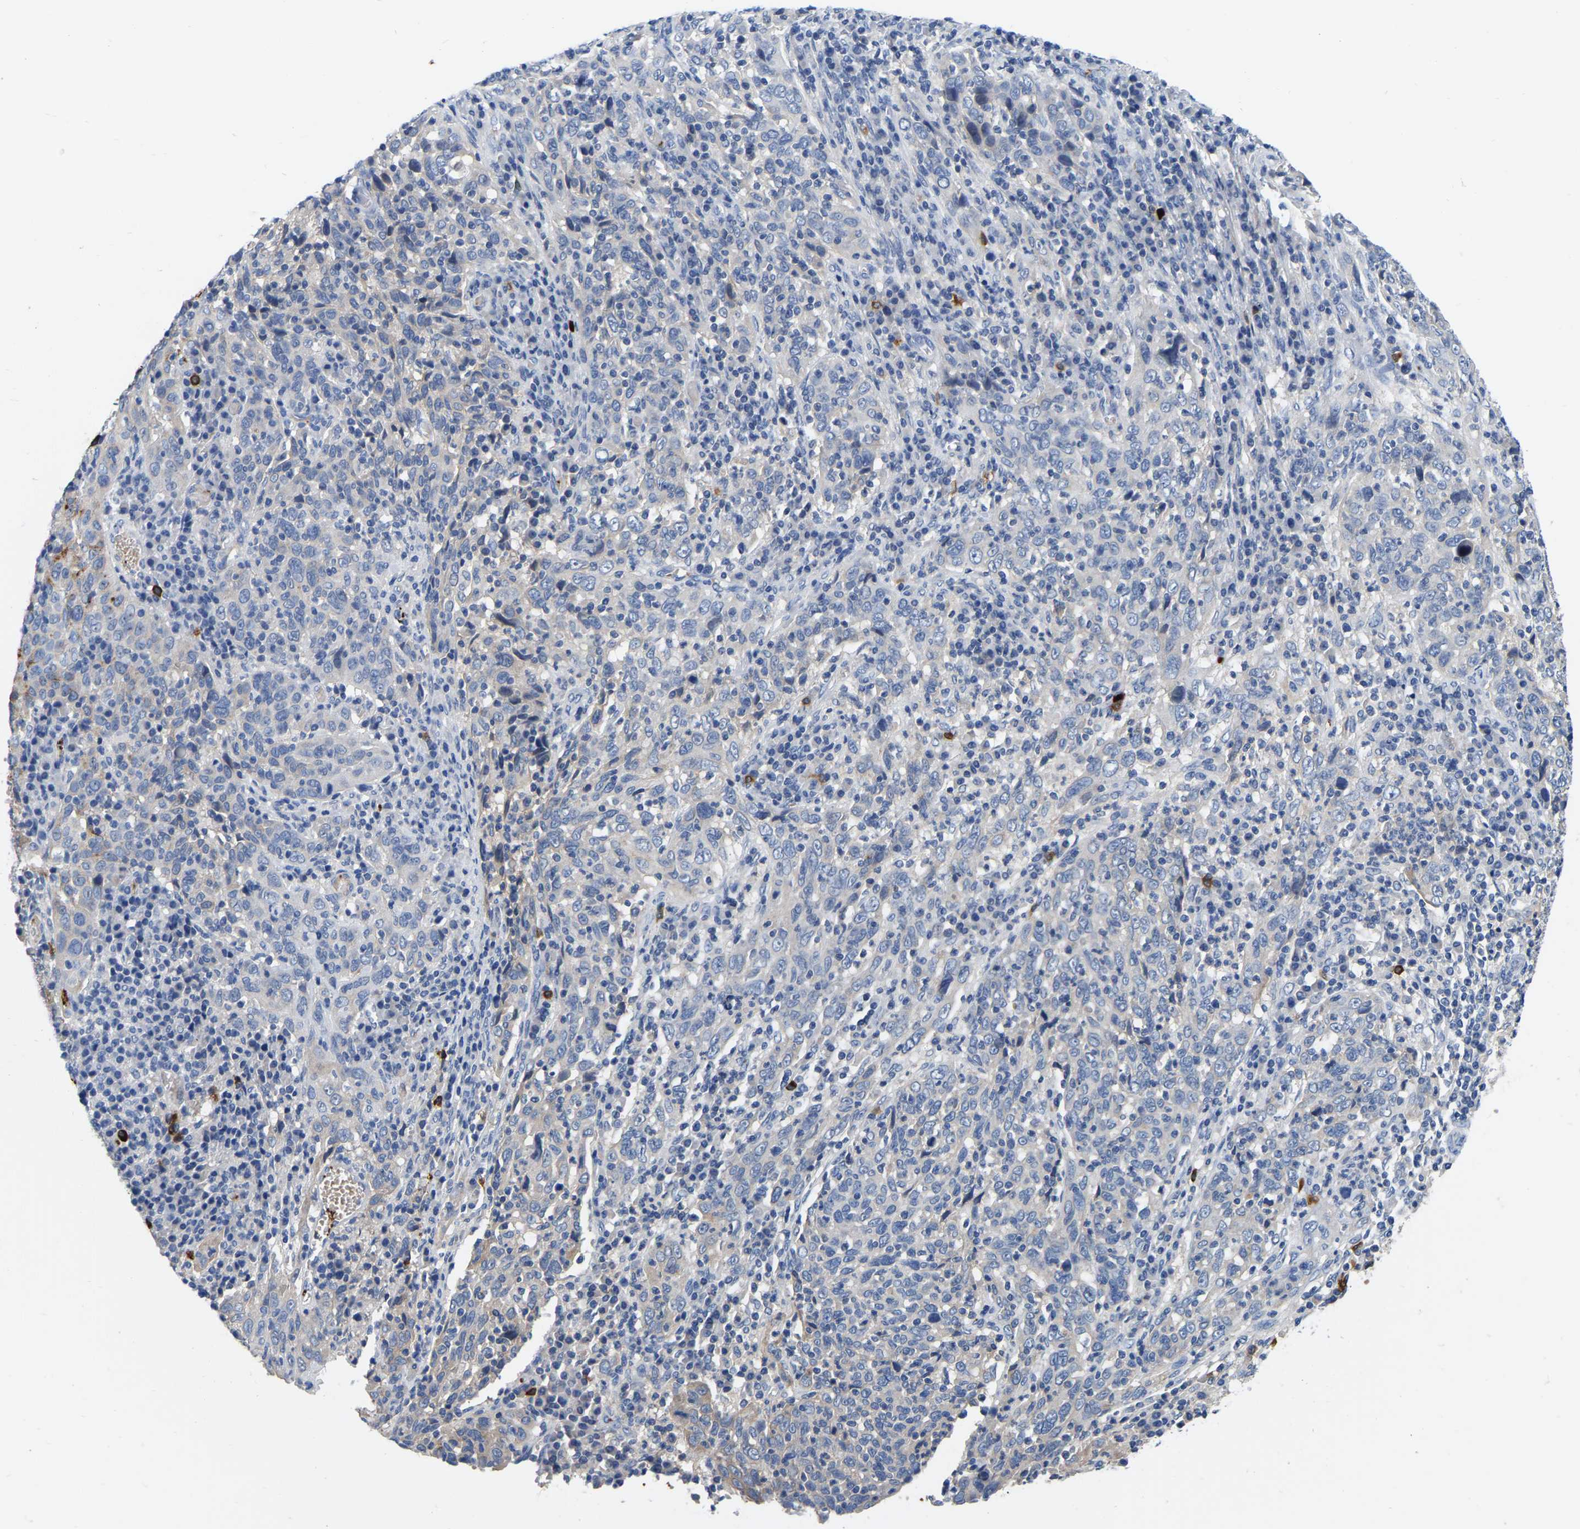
{"staining": {"intensity": "negative", "quantity": "none", "location": "none"}, "tissue": "cervical cancer", "cell_type": "Tumor cells", "image_type": "cancer", "snomed": [{"axis": "morphology", "description": "Squamous cell carcinoma, NOS"}, {"axis": "topography", "description": "Cervix"}], "caption": "Tumor cells are negative for protein expression in human cervical cancer.", "gene": "RAB27B", "patient": {"sex": "female", "age": 46}}